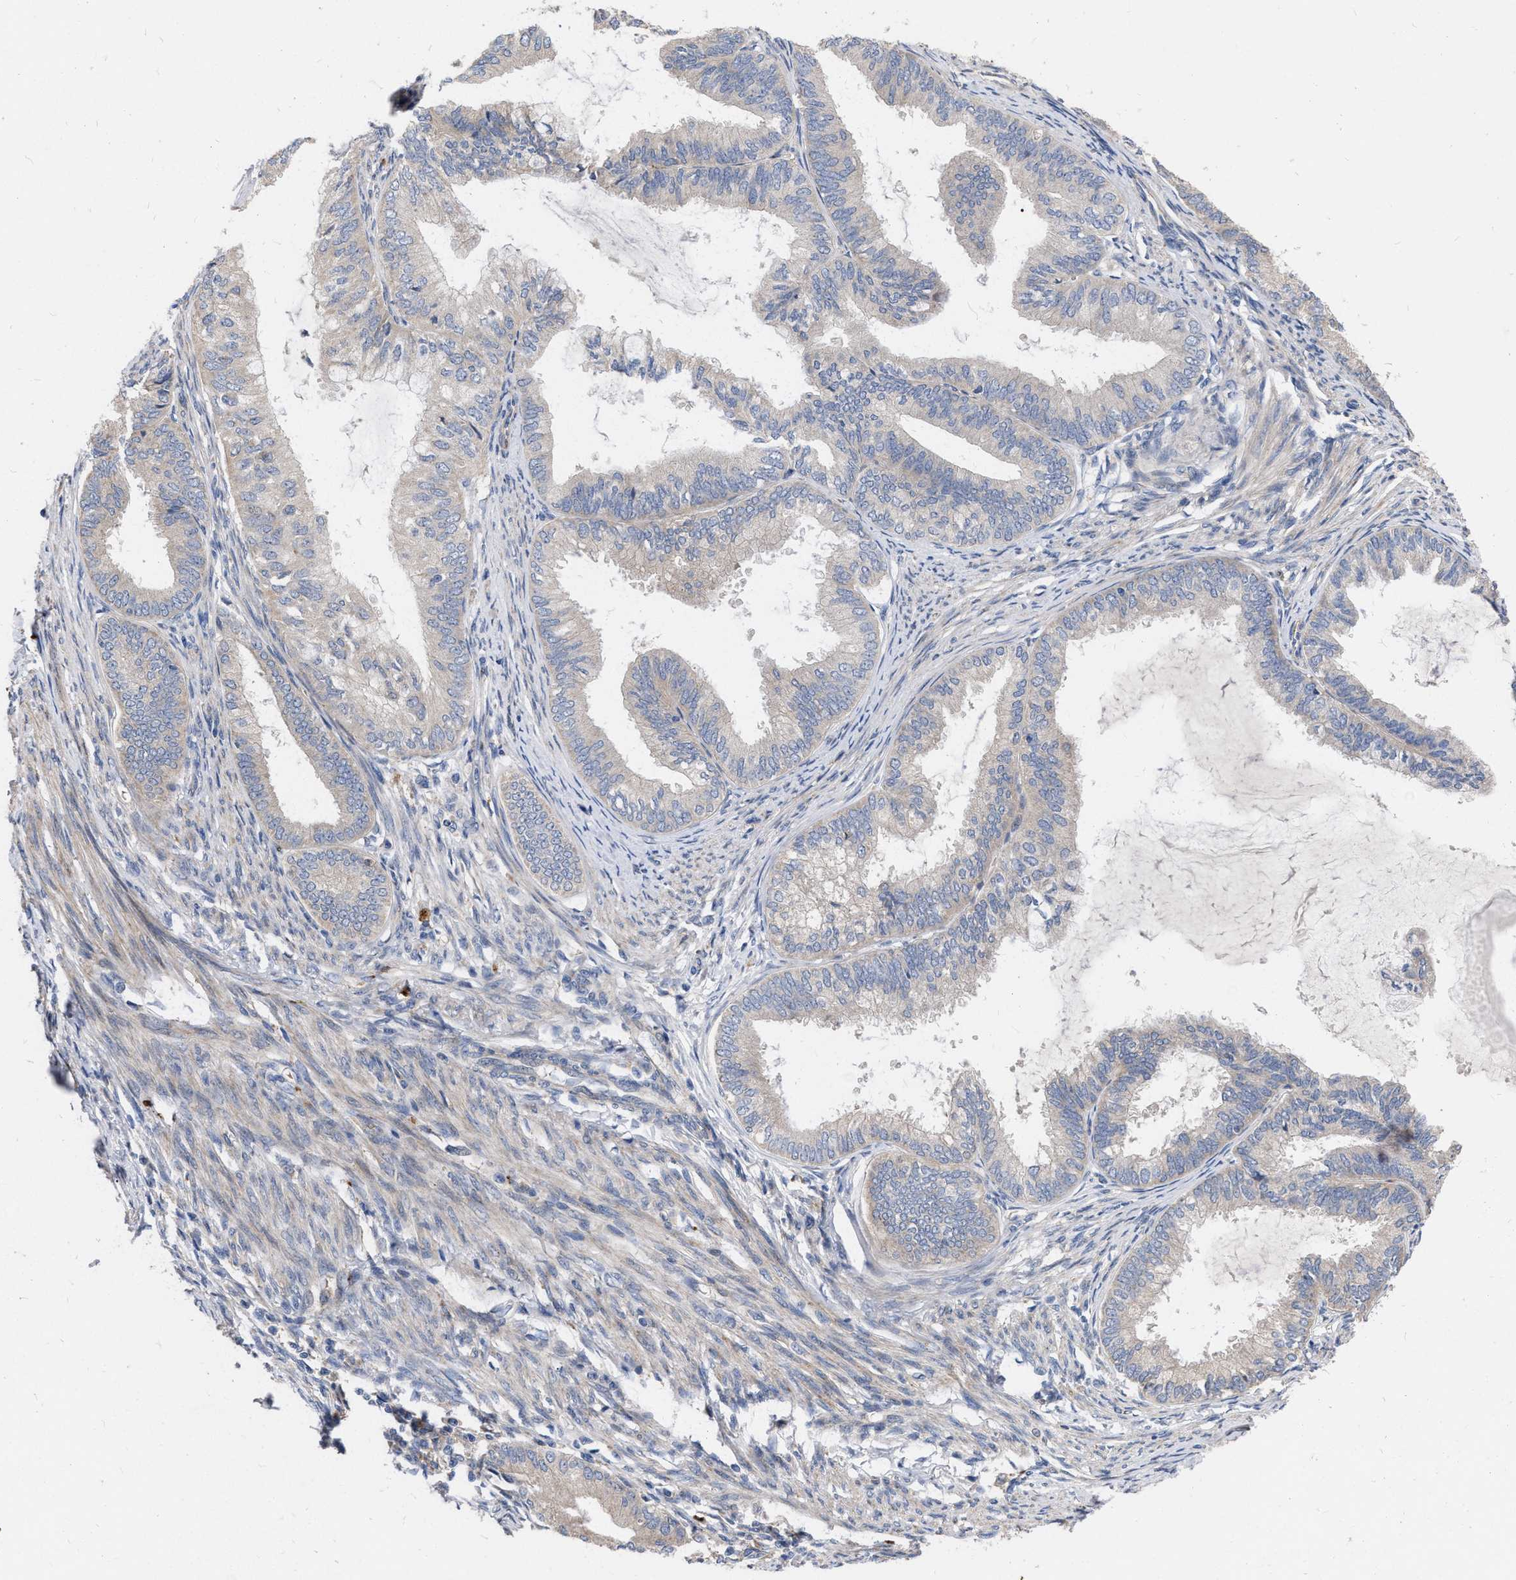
{"staining": {"intensity": "weak", "quantity": "<25%", "location": "cytoplasmic/membranous"}, "tissue": "endometrial cancer", "cell_type": "Tumor cells", "image_type": "cancer", "snomed": [{"axis": "morphology", "description": "Adenocarcinoma, NOS"}, {"axis": "topography", "description": "Endometrium"}], "caption": "Endometrial cancer (adenocarcinoma) stained for a protein using immunohistochemistry reveals no expression tumor cells.", "gene": "MLST8", "patient": {"sex": "female", "age": 86}}